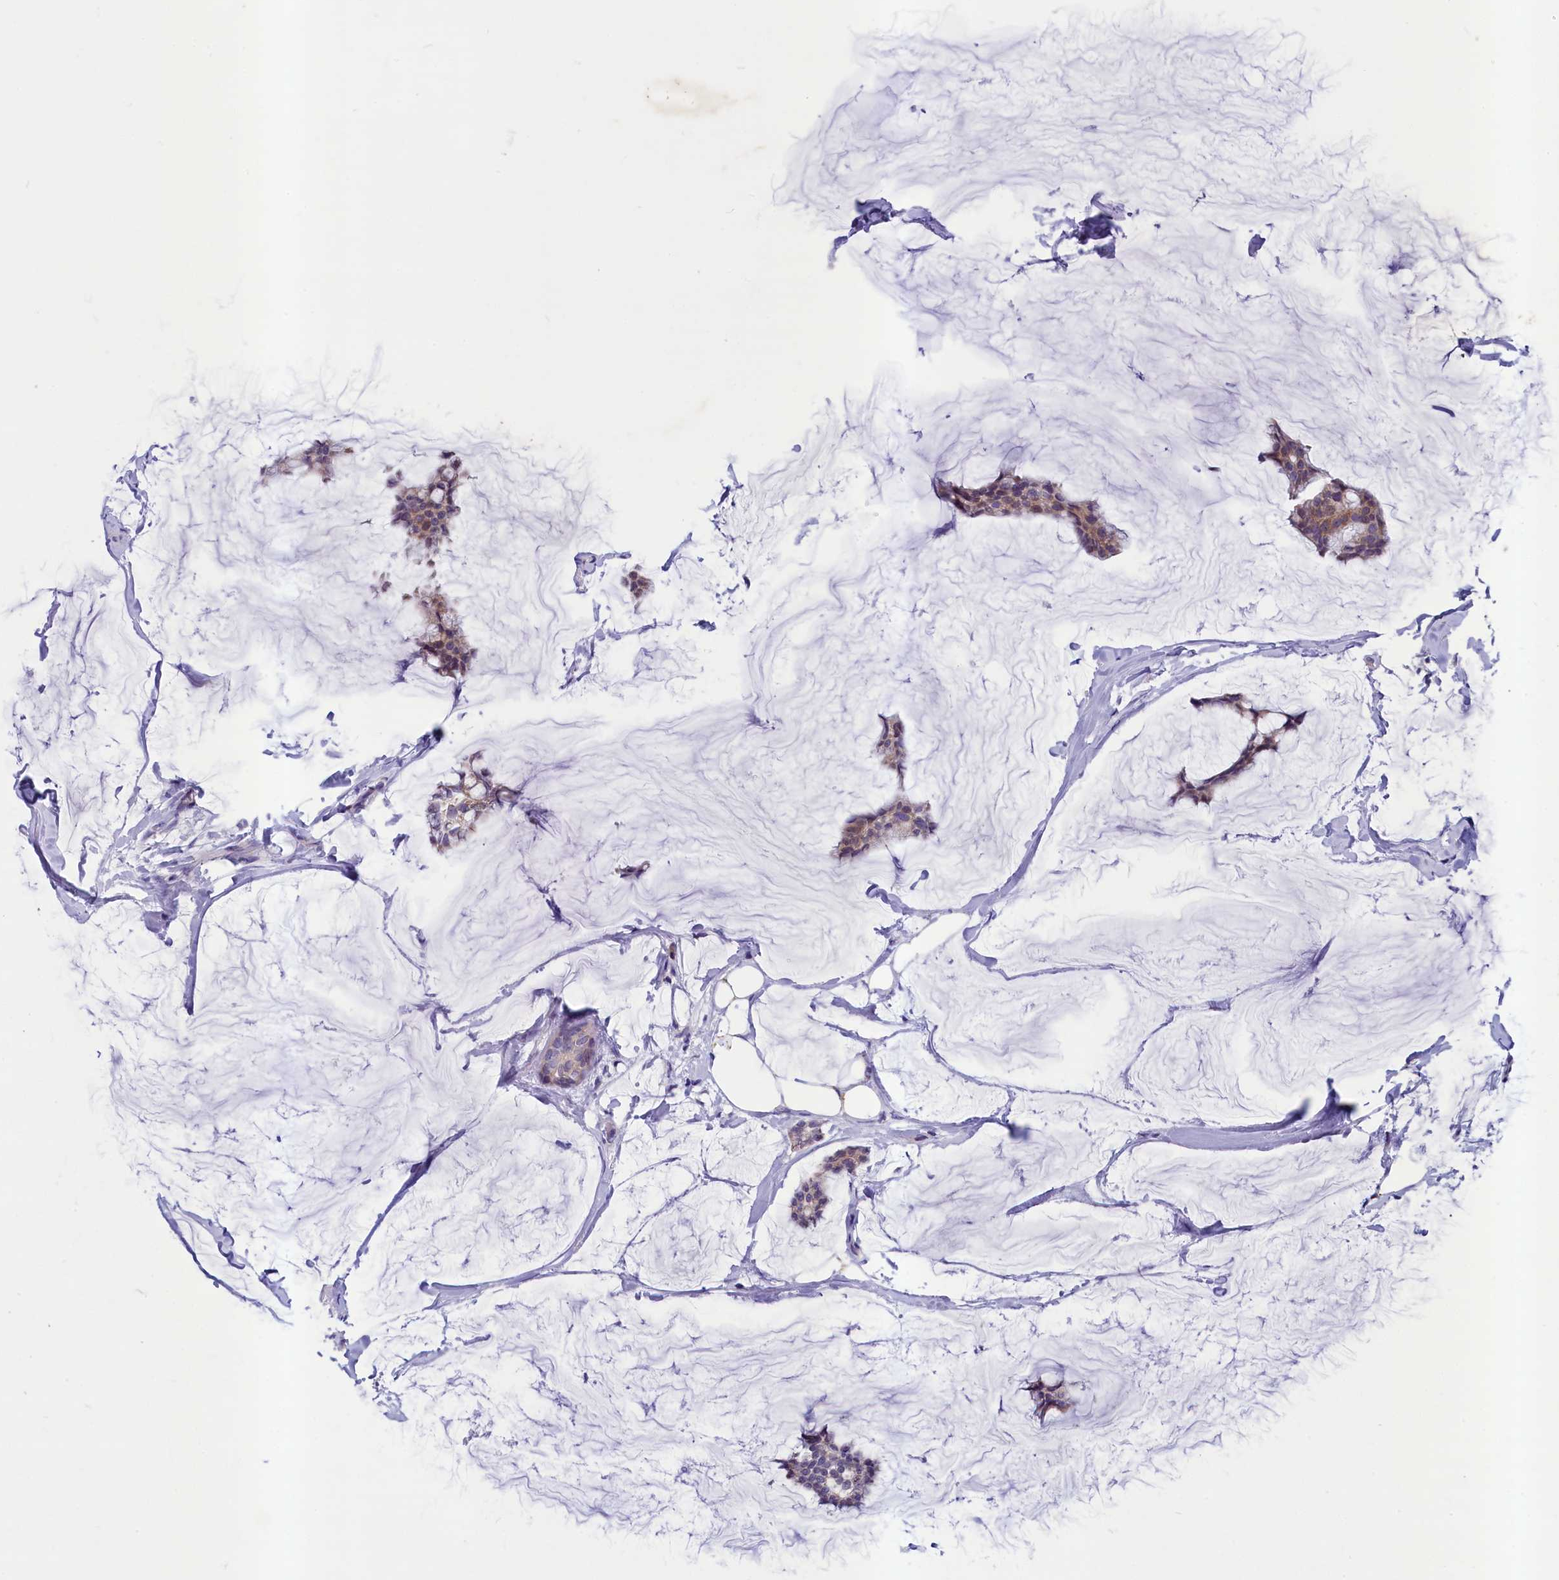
{"staining": {"intensity": "weak", "quantity": ">75%", "location": "cytoplasmic/membranous"}, "tissue": "breast cancer", "cell_type": "Tumor cells", "image_type": "cancer", "snomed": [{"axis": "morphology", "description": "Duct carcinoma"}, {"axis": "topography", "description": "Breast"}], "caption": "Brown immunohistochemical staining in invasive ductal carcinoma (breast) exhibits weak cytoplasmic/membranous staining in about >75% of tumor cells. (Stains: DAB (3,3'-diaminobenzidine) in brown, nuclei in blue, Microscopy: brightfield microscopy at high magnification).", "gene": "SCD5", "patient": {"sex": "female", "age": 93}}